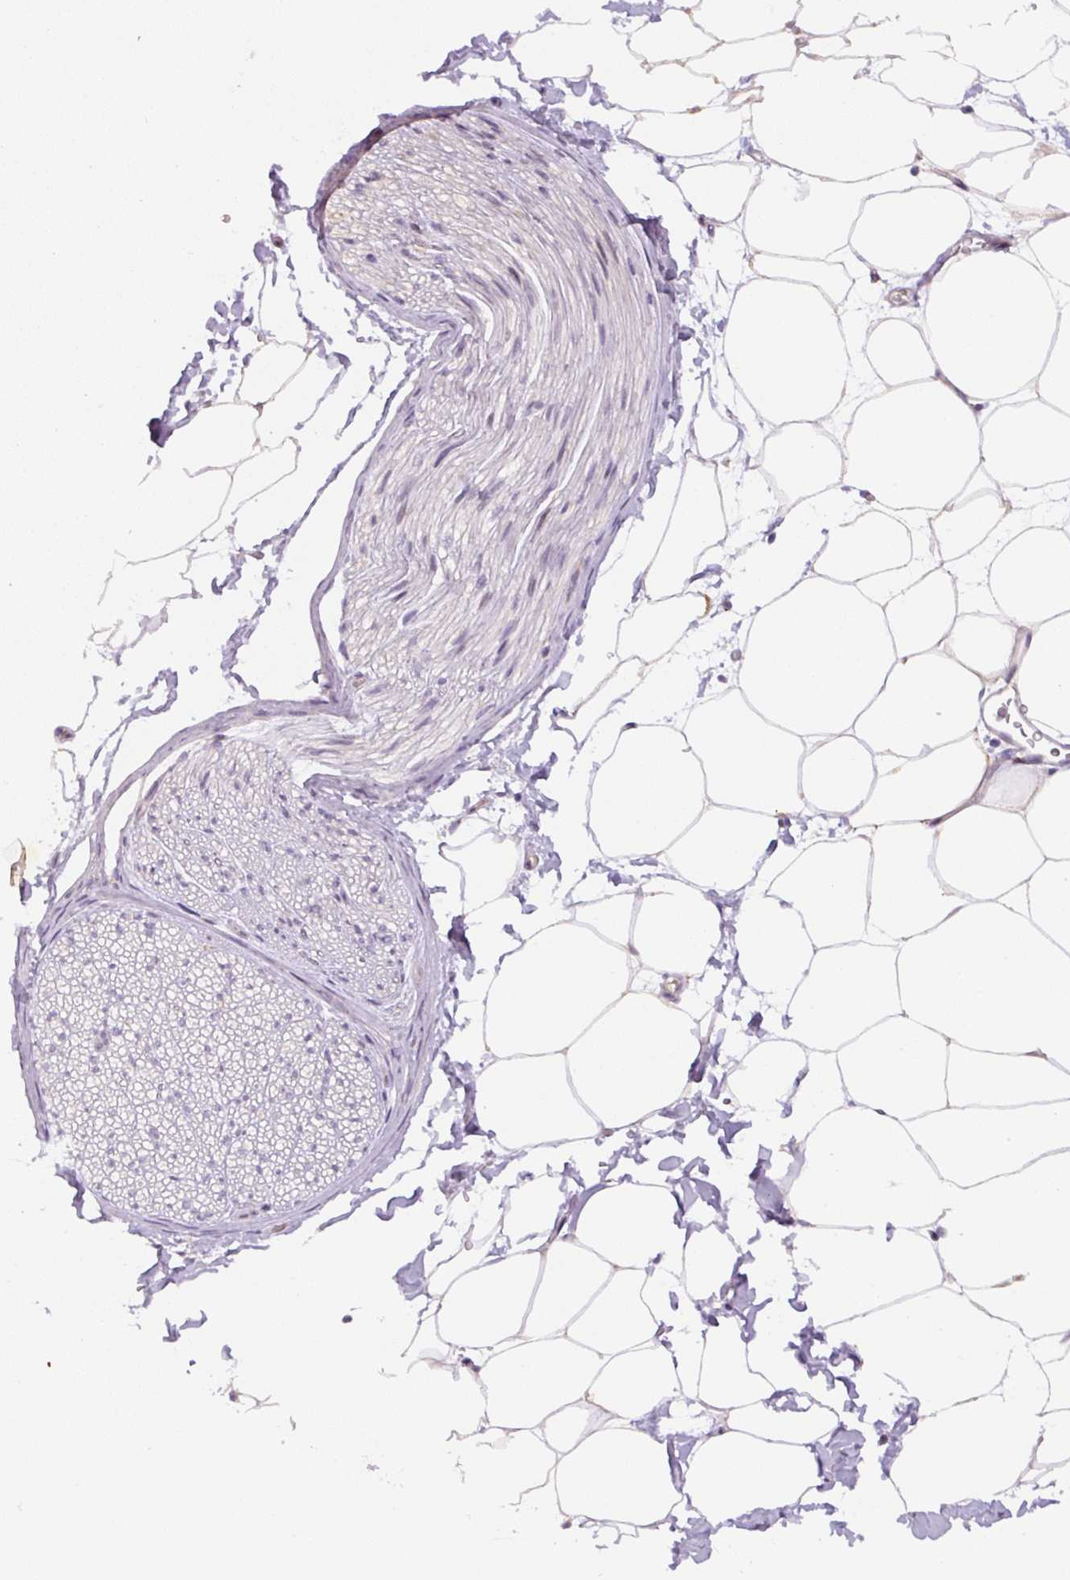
{"staining": {"intensity": "negative", "quantity": "none", "location": "none"}, "tissue": "adipose tissue", "cell_type": "Adipocytes", "image_type": "normal", "snomed": [{"axis": "morphology", "description": "Normal tissue, NOS"}, {"axis": "topography", "description": "Adipose tissue"}, {"axis": "topography", "description": "Vascular tissue"}, {"axis": "topography", "description": "Rectum"}, {"axis": "topography", "description": "Peripheral nerve tissue"}], "caption": "This is an IHC photomicrograph of unremarkable adipose tissue. There is no positivity in adipocytes.", "gene": "YIF1B", "patient": {"sex": "female", "age": 69}}